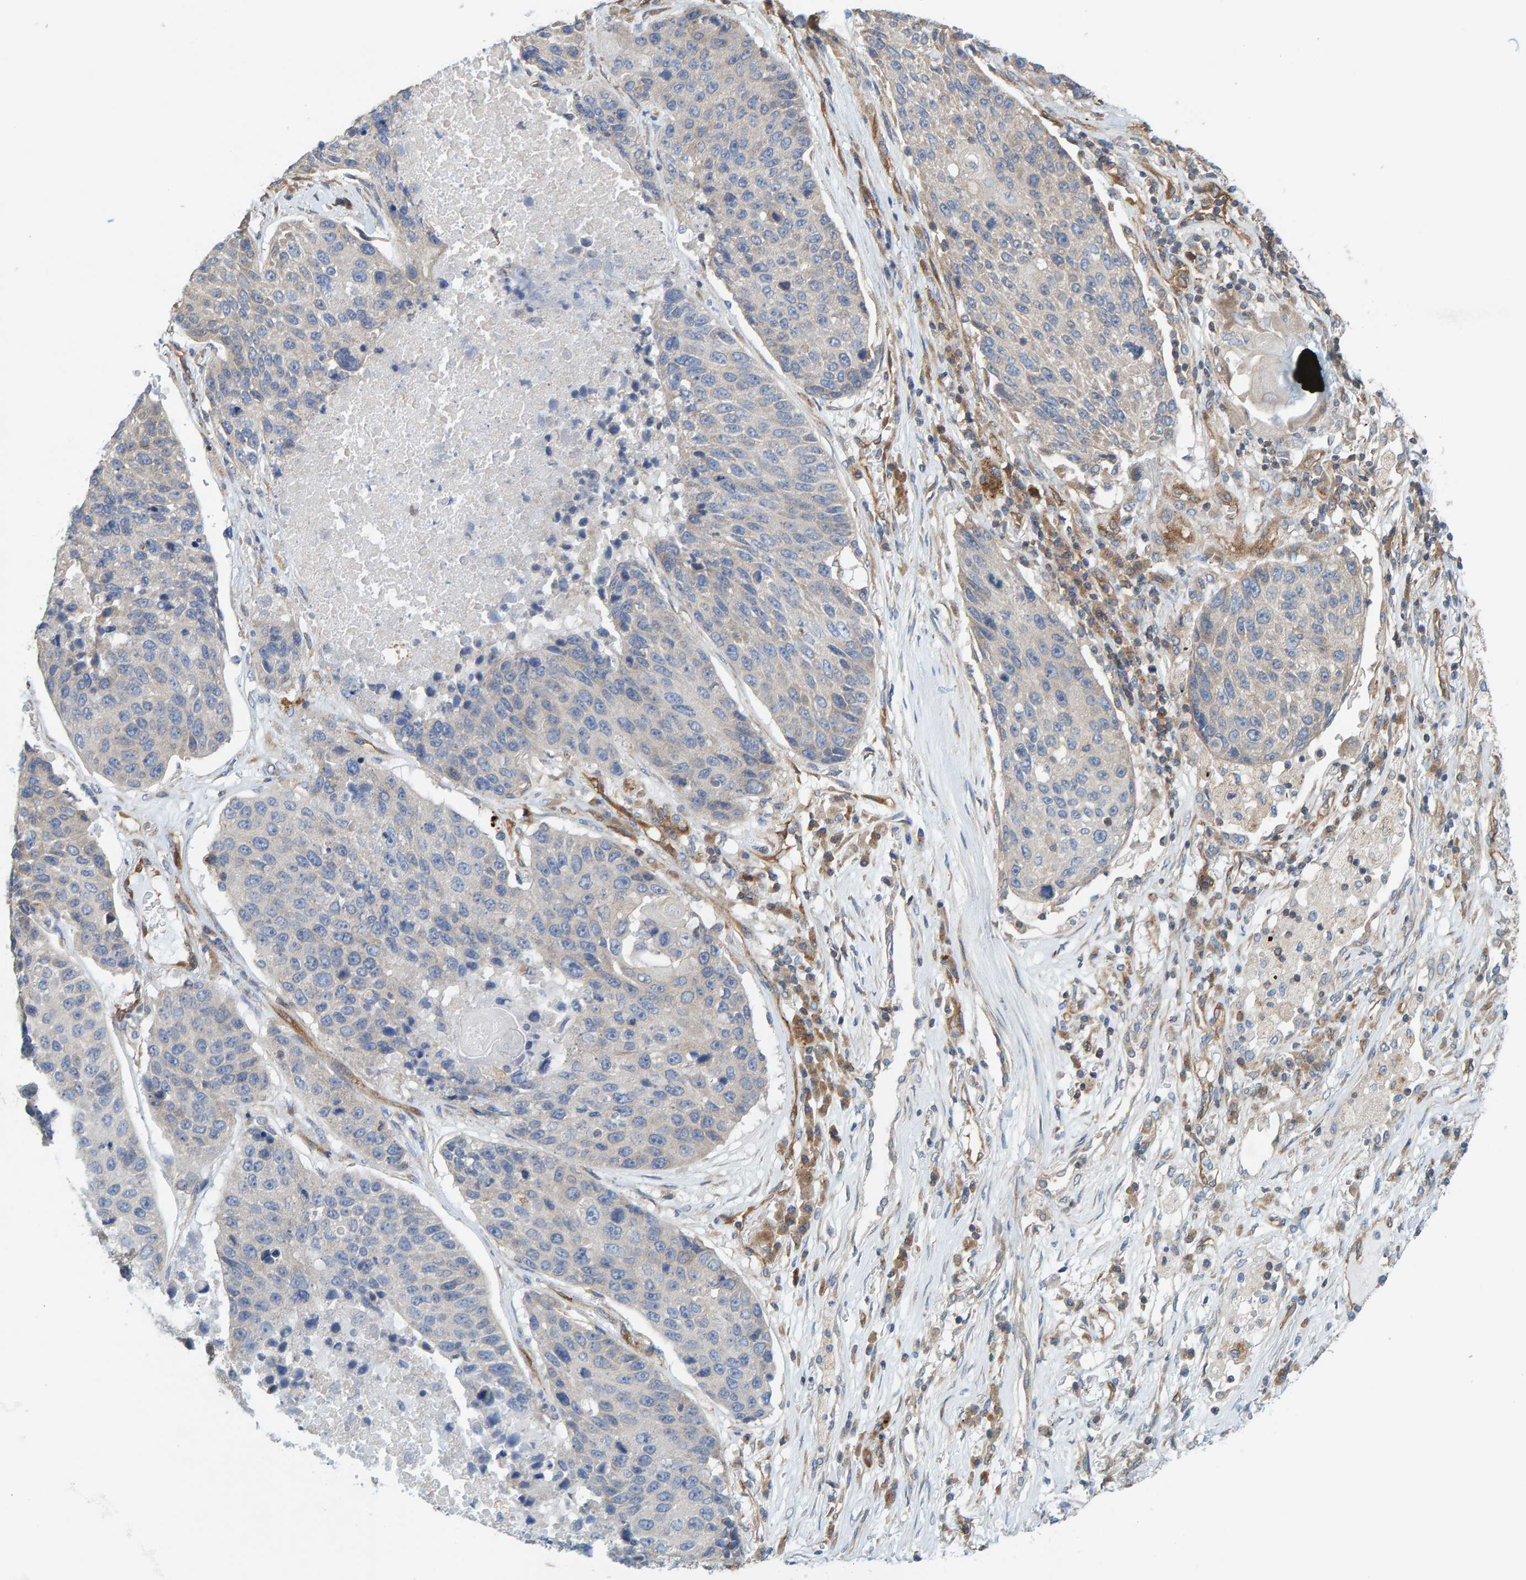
{"staining": {"intensity": "negative", "quantity": "none", "location": "none"}, "tissue": "lung cancer", "cell_type": "Tumor cells", "image_type": "cancer", "snomed": [{"axis": "morphology", "description": "Squamous cell carcinoma, NOS"}, {"axis": "topography", "description": "Lung"}], "caption": "DAB immunohistochemical staining of lung cancer shows no significant positivity in tumor cells.", "gene": "PRKD2", "patient": {"sex": "male", "age": 61}}